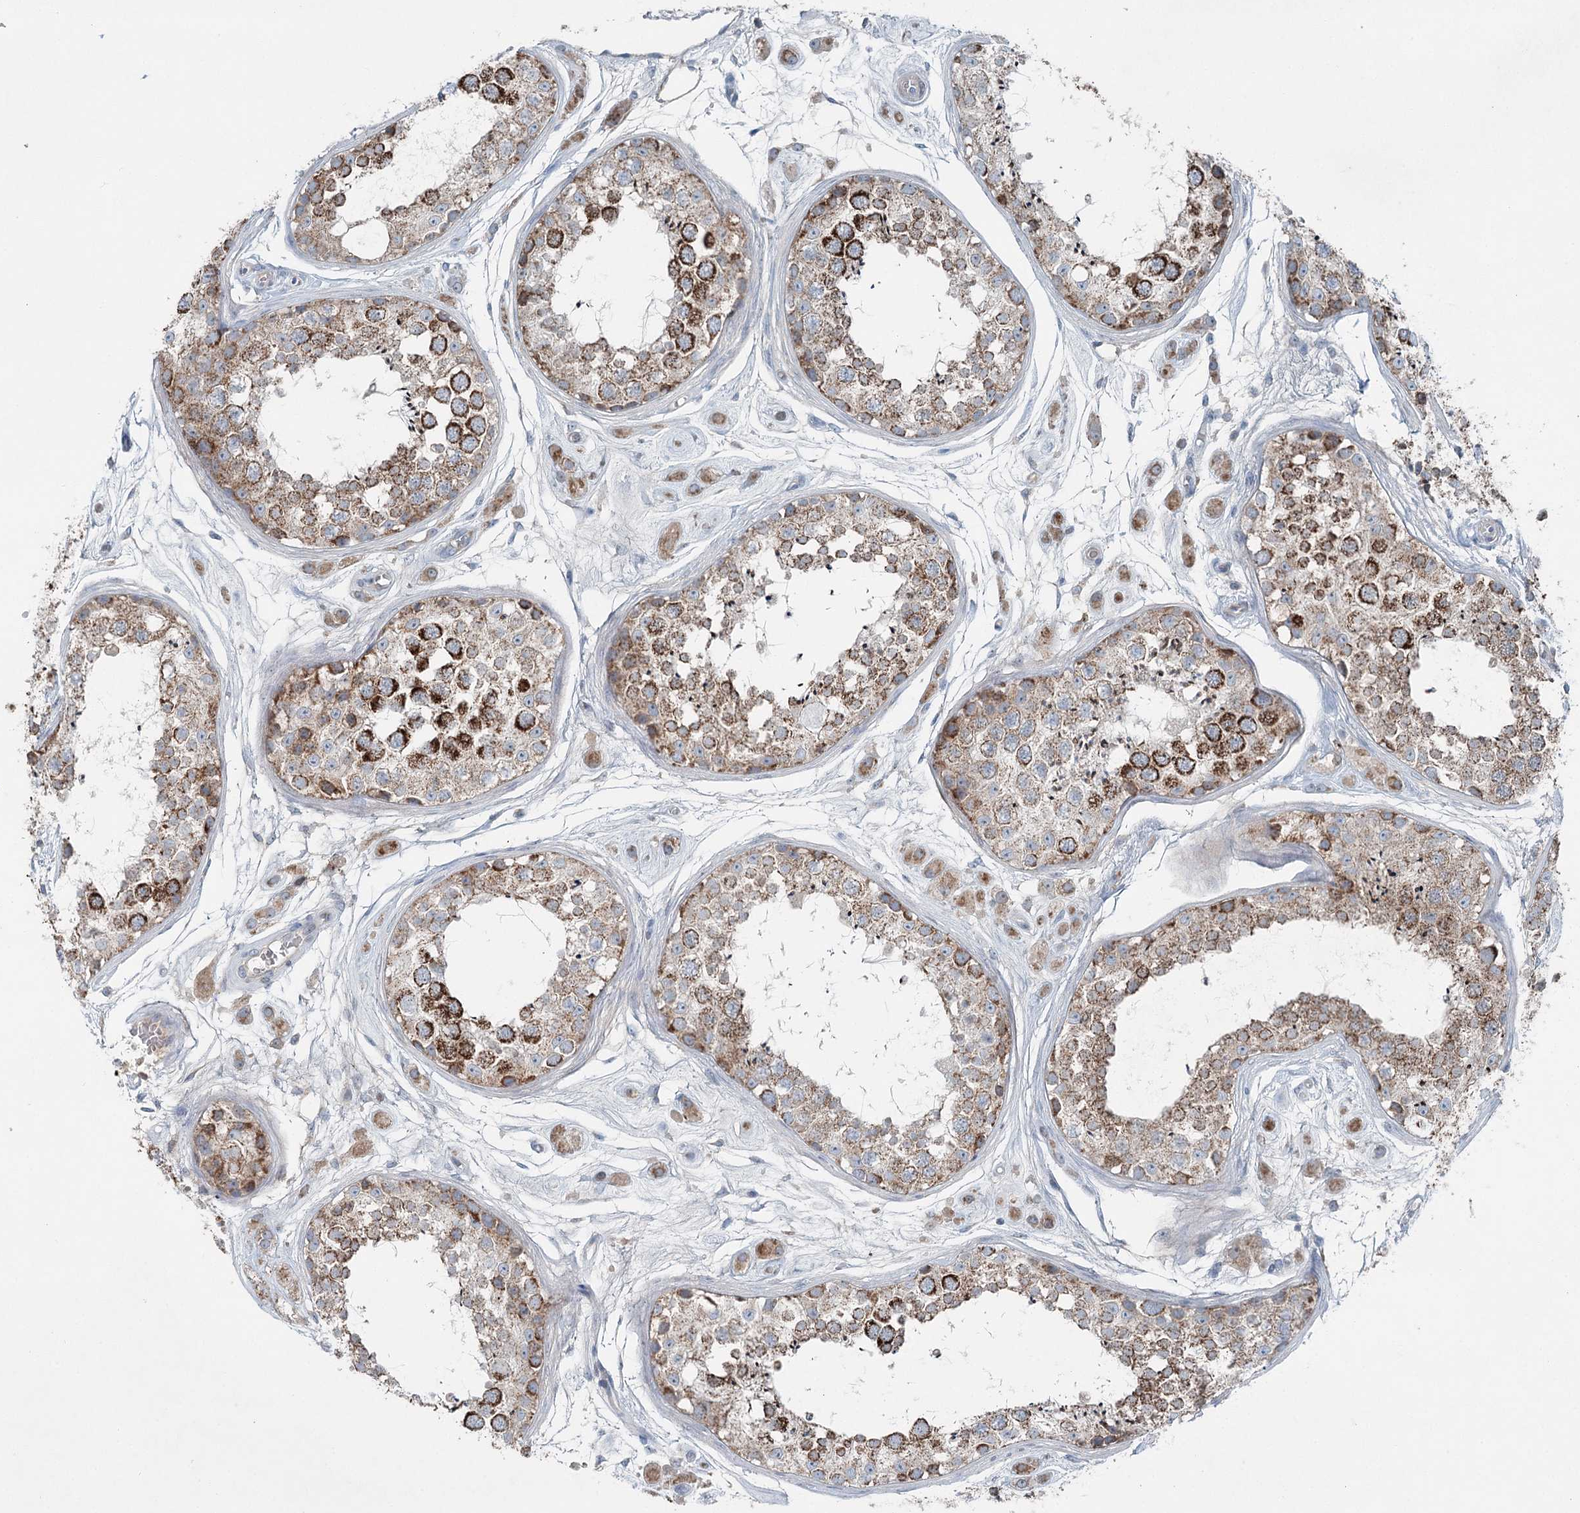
{"staining": {"intensity": "strong", "quantity": "25%-75%", "location": "cytoplasmic/membranous"}, "tissue": "testis", "cell_type": "Cells in seminiferous ducts", "image_type": "normal", "snomed": [{"axis": "morphology", "description": "Normal tissue, NOS"}, {"axis": "topography", "description": "Testis"}], "caption": "A photomicrograph showing strong cytoplasmic/membranous expression in about 25%-75% of cells in seminiferous ducts in normal testis, as visualized by brown immunohistochemical staining.", "gene": "CHCHD5", "patient": {"sex": "male", "age": 25}}